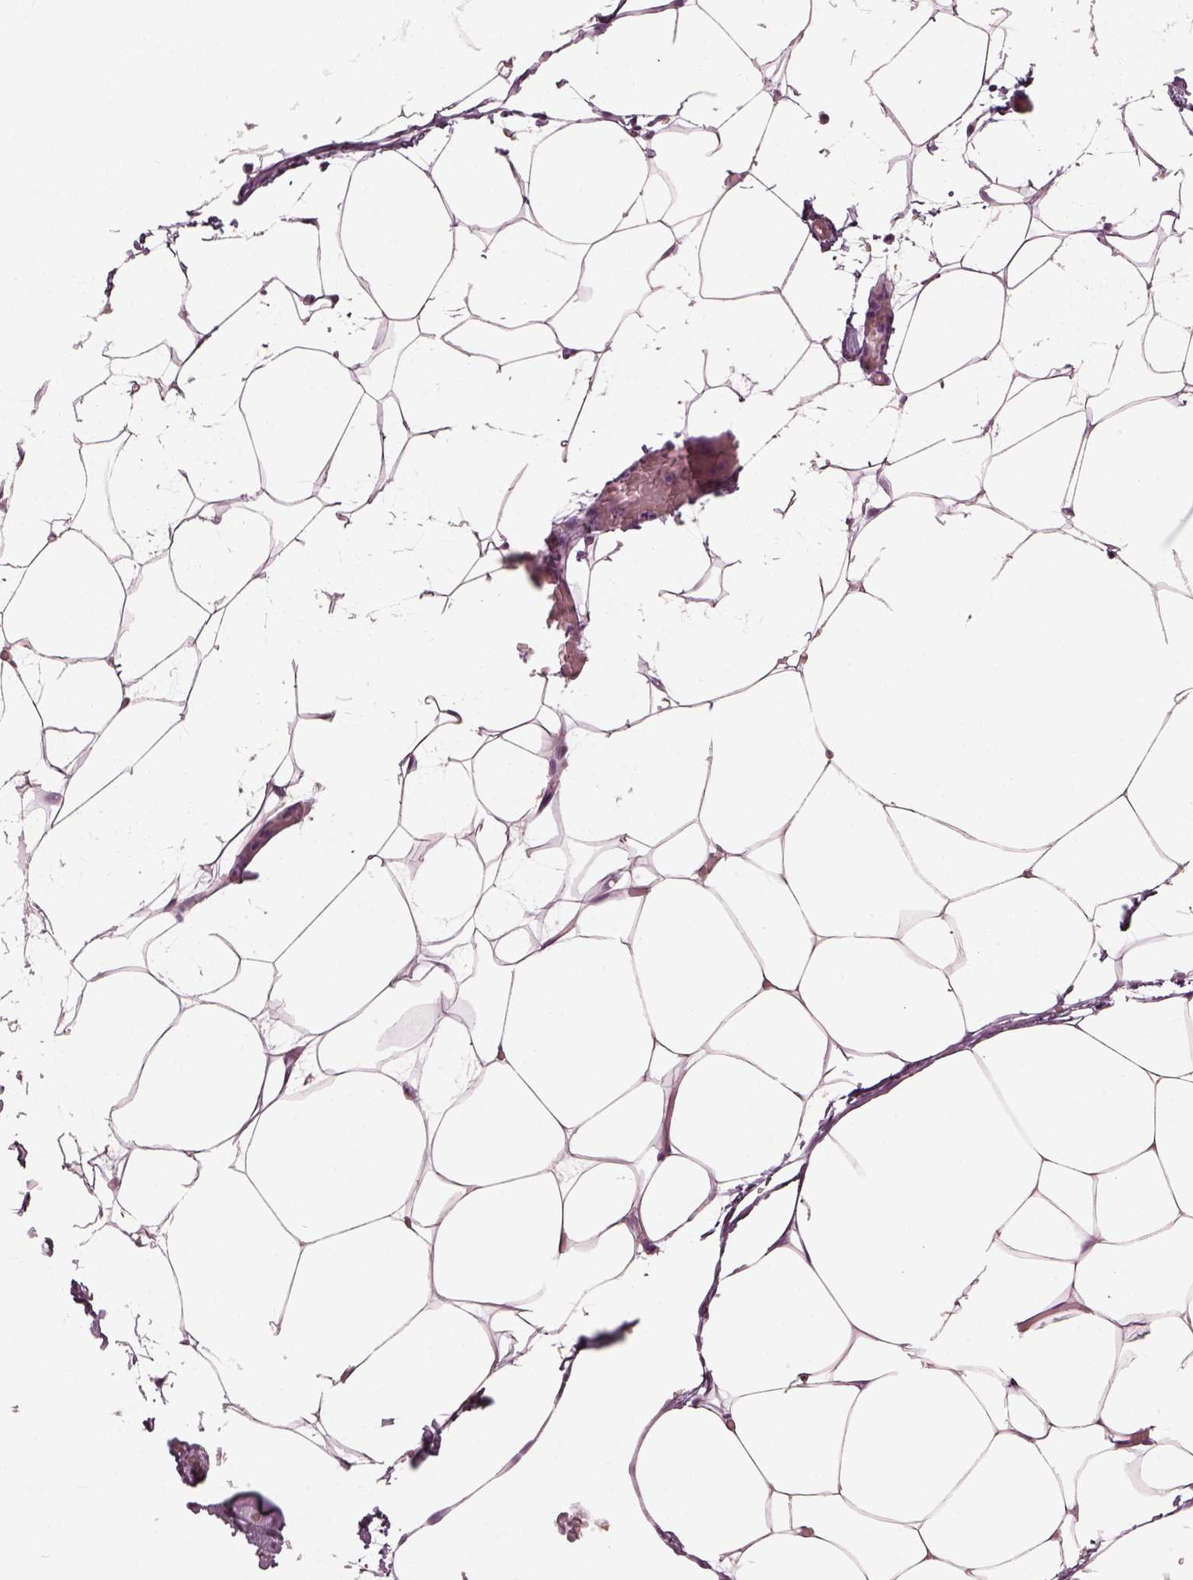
{"staining": {"intensity": "negative", "quantity": "none", "location": "none"}, "tissue": "adipose tissue", "cell_type": "Adipocytes", "image_type": "normal", "snomed": [{"axis": "morphology", "description": "Normal tissue, NOS"}, {"axis": "topography", "description": "Adipose tissue"}], "caption": "Protein analysis of normal adipose tissue demonstrates no significant staining in adipocytes. (Brightfield microscopy of DAB (3,3'-diaminobenzidine) immunohistochemistry (IHC) at high magnification).", "gene": "TRIM69", "patient": {"sex": "male", "age": 57}}